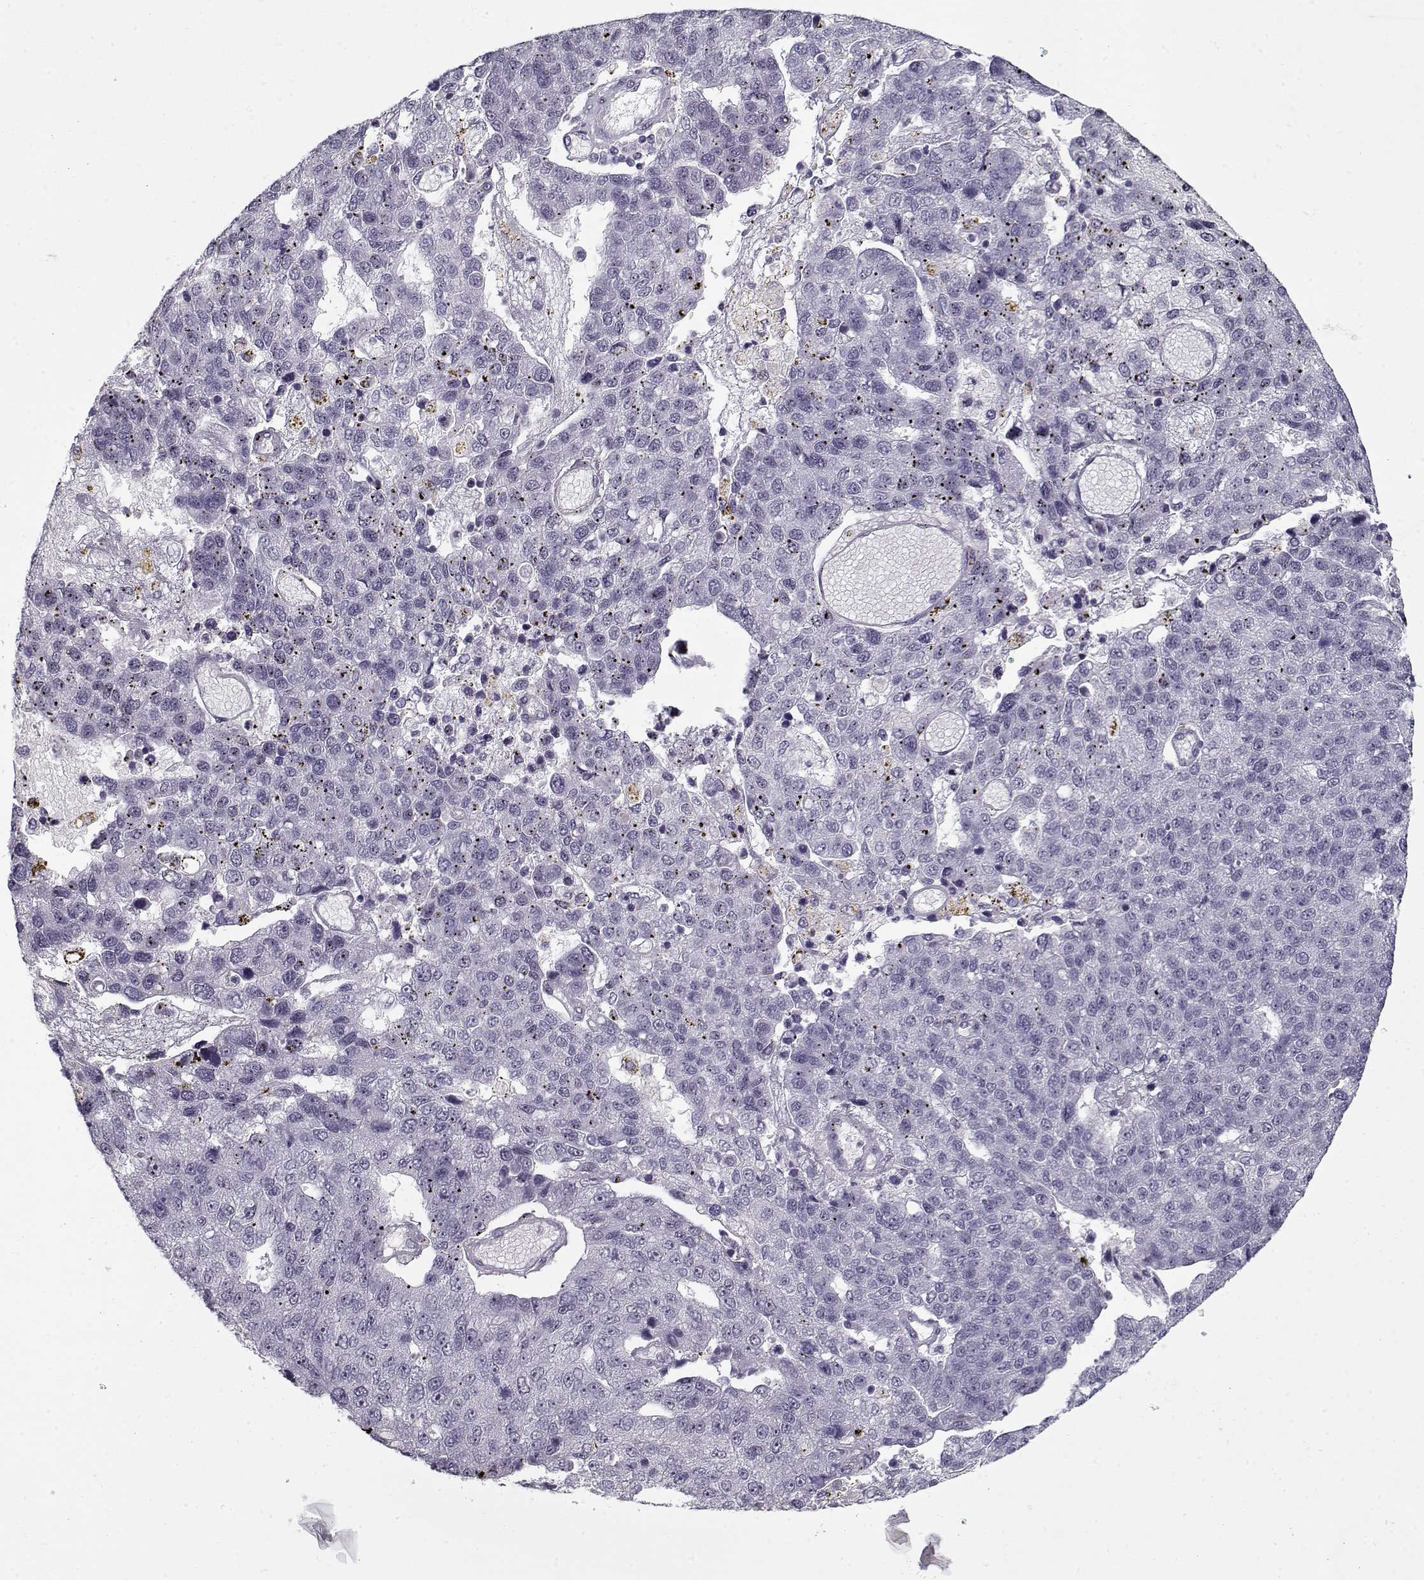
{"staining": {"intensity": "negative", "quantity": "none", "location": "none"}, "tissue": "pancreatic cancer", "cell_type": "Tumor cells", "image_type": "cancer", "snomed": [{"axis": "morphology", "description": "Adenocarcinoma, NOS"}, {"axis": "topography", "description": "Pancreas"}], "caption": "A micrograph of adenocarcinoma (pancreatic) stained for a protein demonstrates no brown staining in tumor cells.", "gene": "RNF32", "patient": {"sex": "female", "age": 61}}